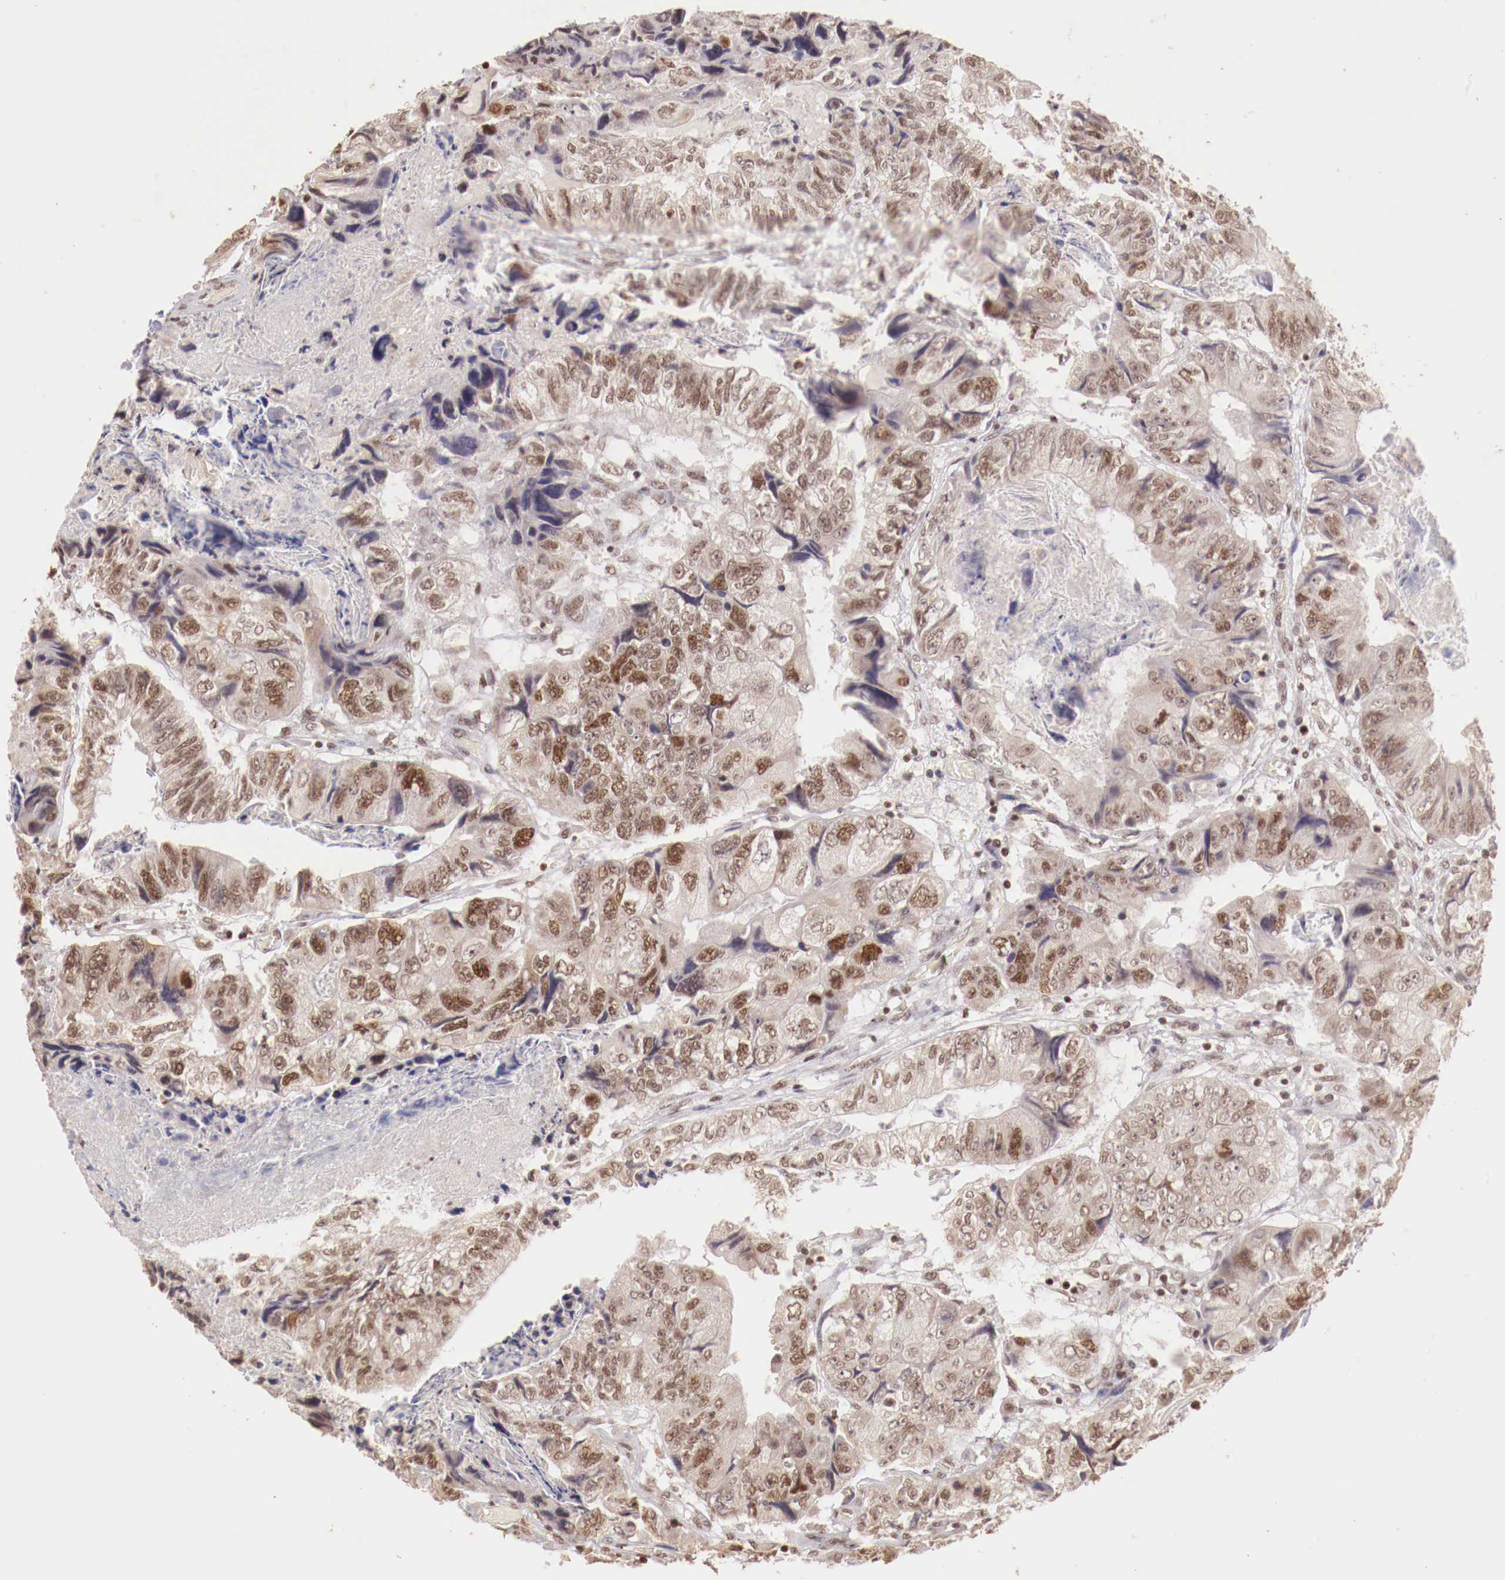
{"staining": {"intensity": "moderate", "quantity": ">75%", "location": "nuclear"}, "tissue": "colorectal cancer", "cell_type": "Tumor cells", "image_type": "cancer", "snomed": [{"axis": "morphology", "description": "Adenocarcinoma, NOS"}, {"axis": "topography", "description": "Rectum"}], "caption": "Protein analysis of adenocarcinoma (colorectal) tissue reveals moderate nuclear expression in approximately >75% of tumor cells. The protein of interest is shown in brown color, while the nuclei are stained blue.", "gene": "SP1", "patient": {"sex": "female", "age": 82}}